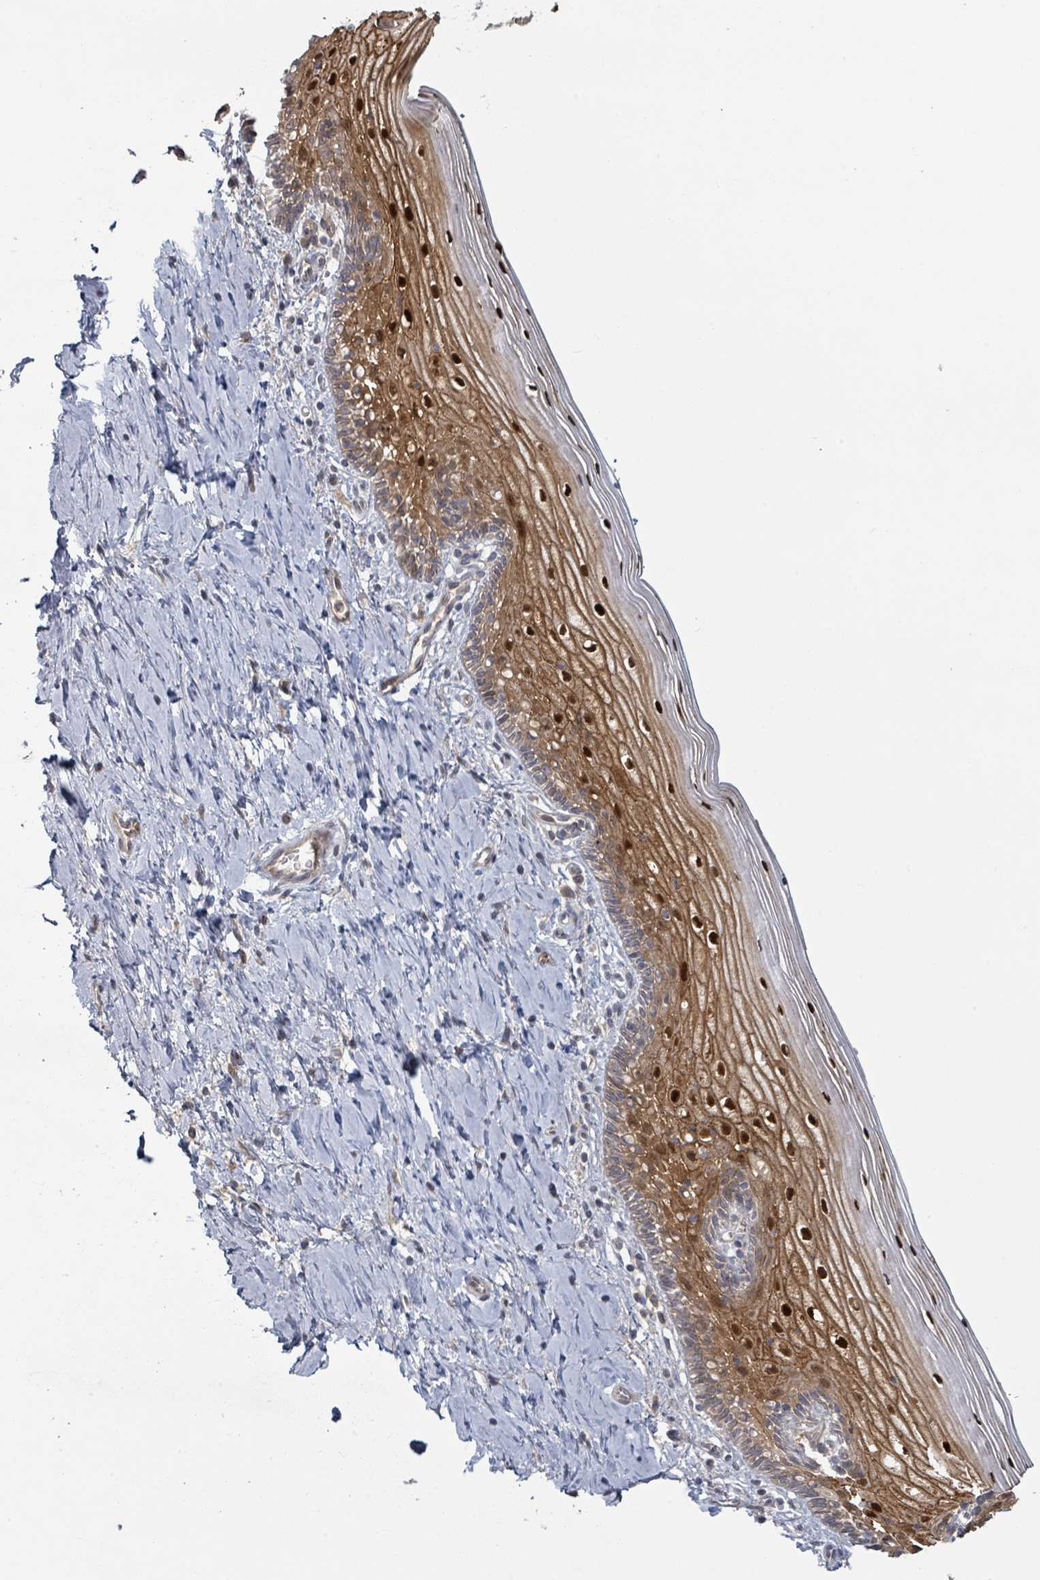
{"staining": {"intensity": "moderate", "quantity": "<25%", "location": "cytoplasmic/membranous"}, "tissue": "cervix", "cell_type": "Glandular cells", "image_type": "normal", "snomed": [{"axis": "morphology", "description": "Normal tissue, NOS"}, {"axis": "topography", "description": "Cervix"}], "caption": "Immunohistochemistry (IHC) staining of unremarkable cervix, which demonstrates low levels of moderate cytoplasmic/membranous expression in about <25% of glandular cells indicating moderate cytoplasmic/membranous protein expression. The staining was performed using DAB (3,3'-diaminobenzidine) (brown) for protein detection and nuclei were counterstained in hematoxylin (blue).", "gene": "COL5A3", "patient": {"sex": "female", "age": 44}}